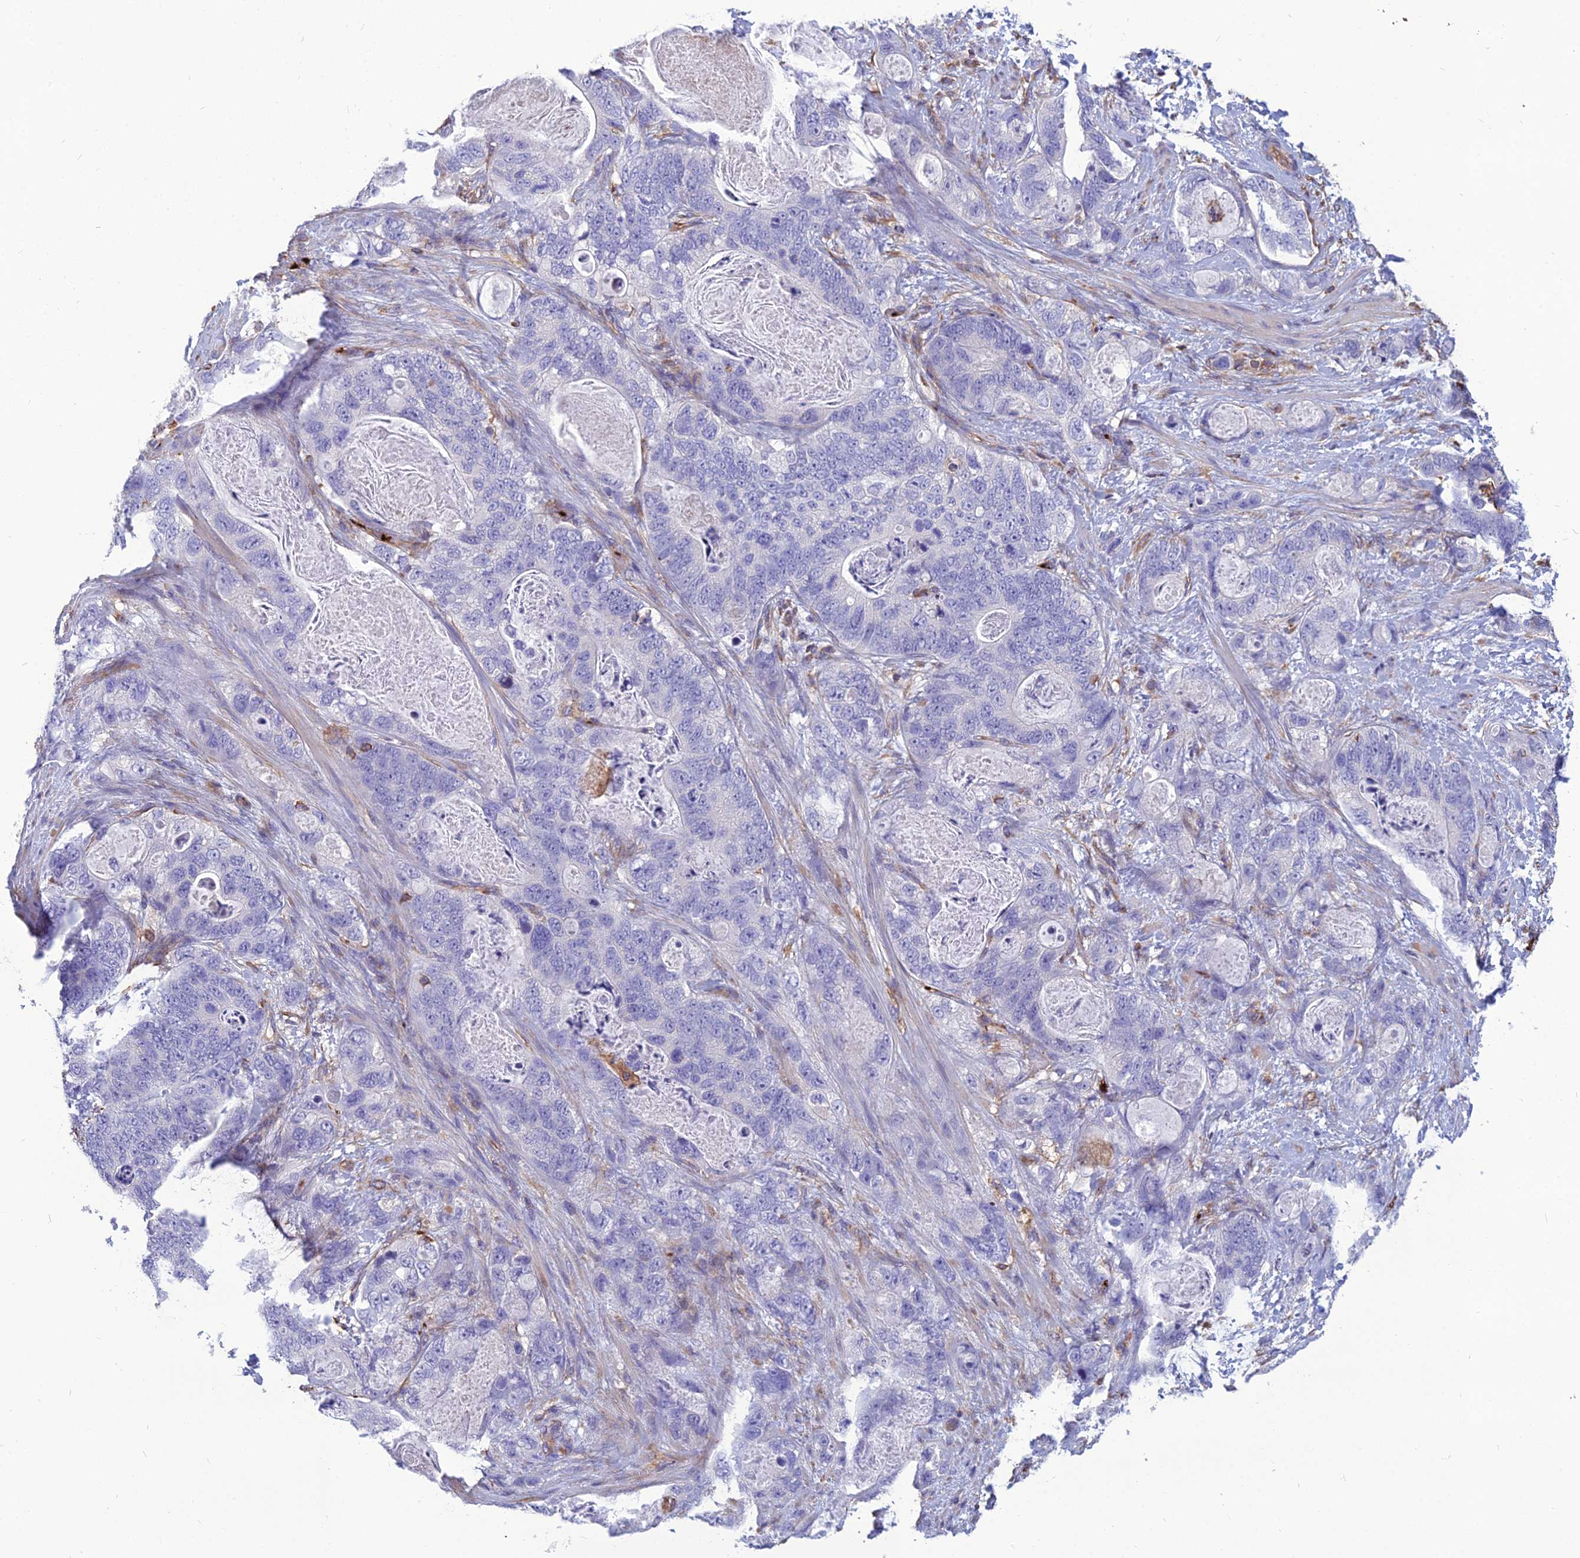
{"staining": {"intensity": "negative", "quantity": "none", "location": "none"}, "tissue": "stomach cancer", "cell_type": "Tumor cells", "image_type": "cancer", "snomed": [{"axis": "morphology", "description": "Normal tissue, NOS"}, {"axis": "morphology", "description": "Adenocarcinoma, NOS"}, {"axis": "topography", "description": "Stomach"}], "caption": "There is no significant staining in tumor cells of stomach cancer (adenocarcinoma).", "gene": "PSMD11", "patient": {"sex": "female", "age": 89}}